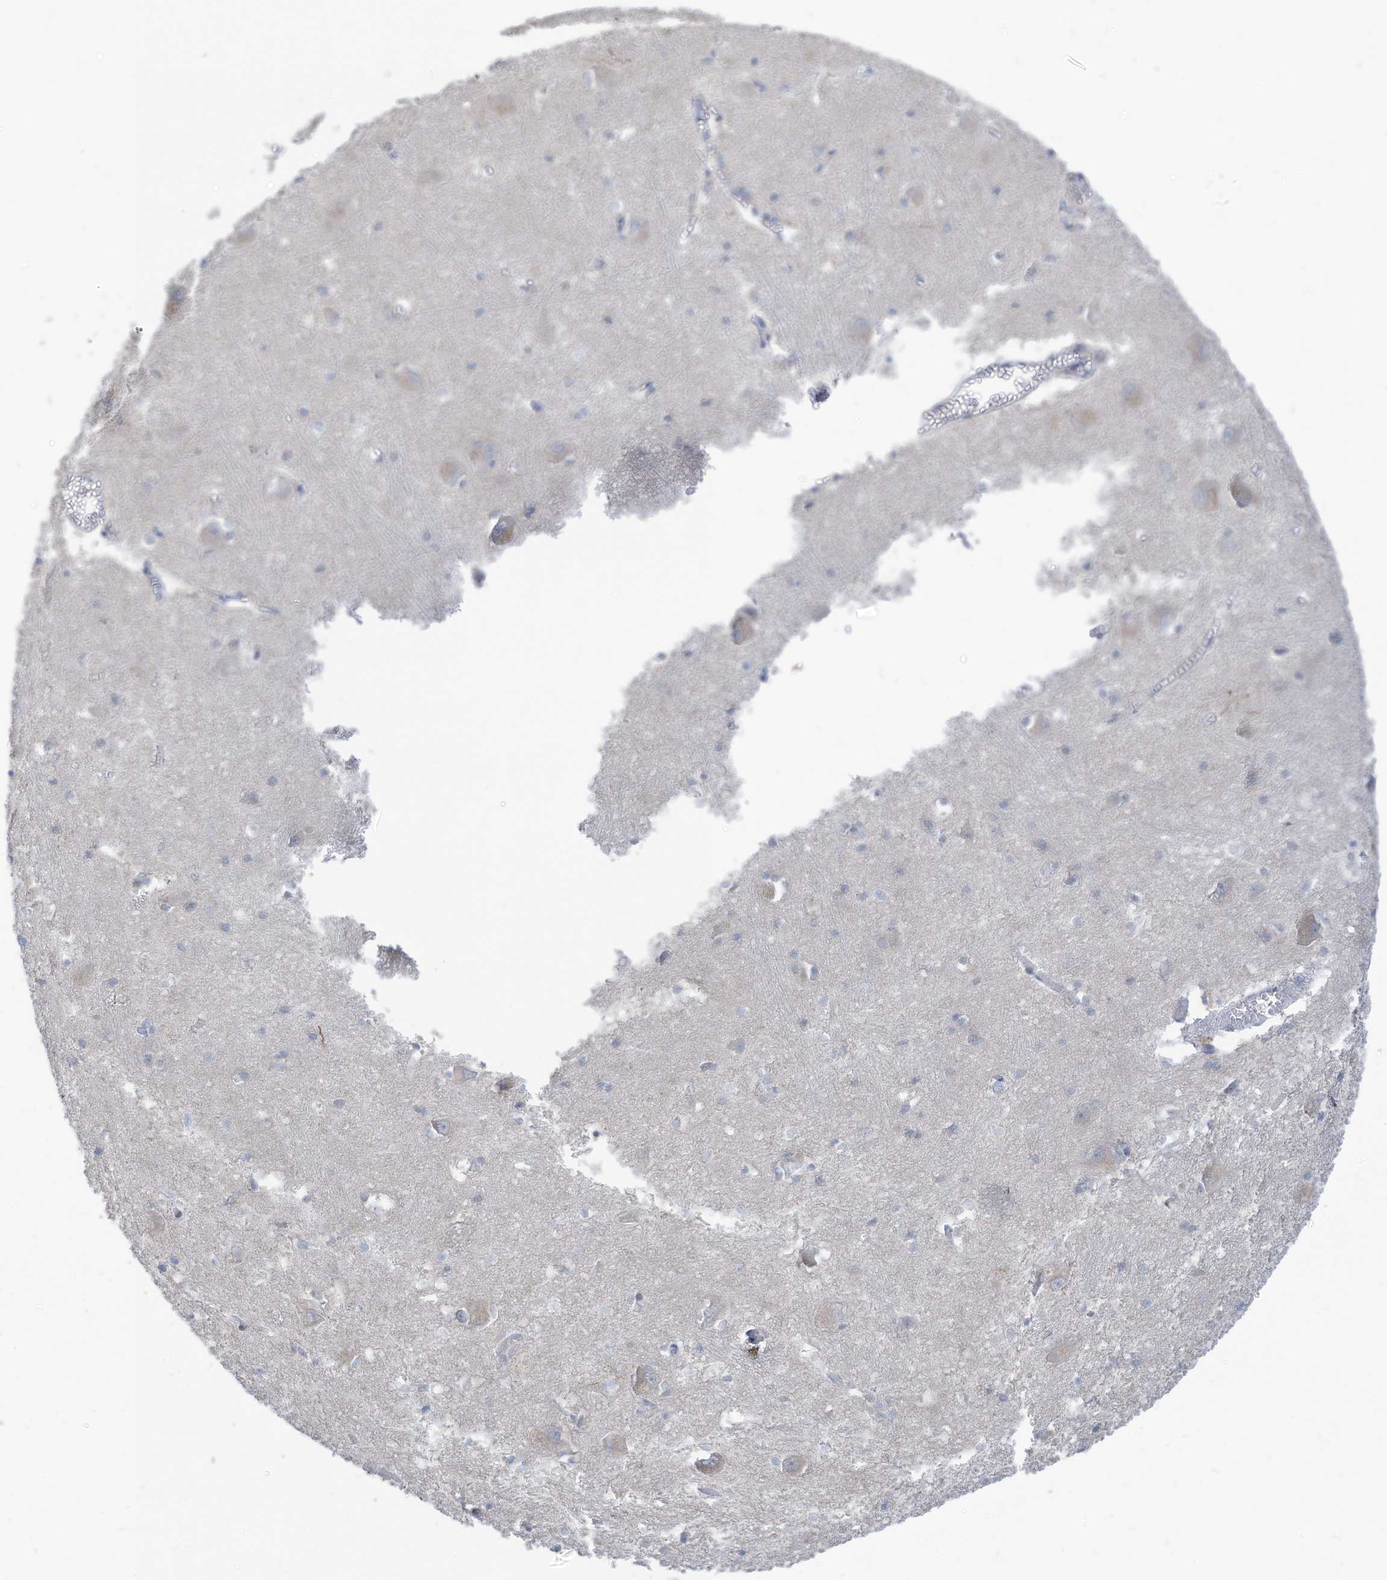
{"staining": {"intensity": "negative", "quantity": "none", "location": "none"}, "tissue": "caudate", "cell_type": "Glial cells", "image_type": "normal", "snomed": [{"axis": "morphology", "description": "Normal tissue, NOS"}, {"axis": "topography", "description": "Lateral ventricle wall"}], "caption": "Benign caudate was stained to show a protein in brown. There is no significant expression in glial cells. Brightfield microscopy of immunohistochemistry (IHC) stained with DAB (3,3'-diaminobenzidine) (brown) and hematoxylin (blue), captured at high magnification.", "gene": "SLC1A5", "patient": {"sex": "male", "age": 37}}